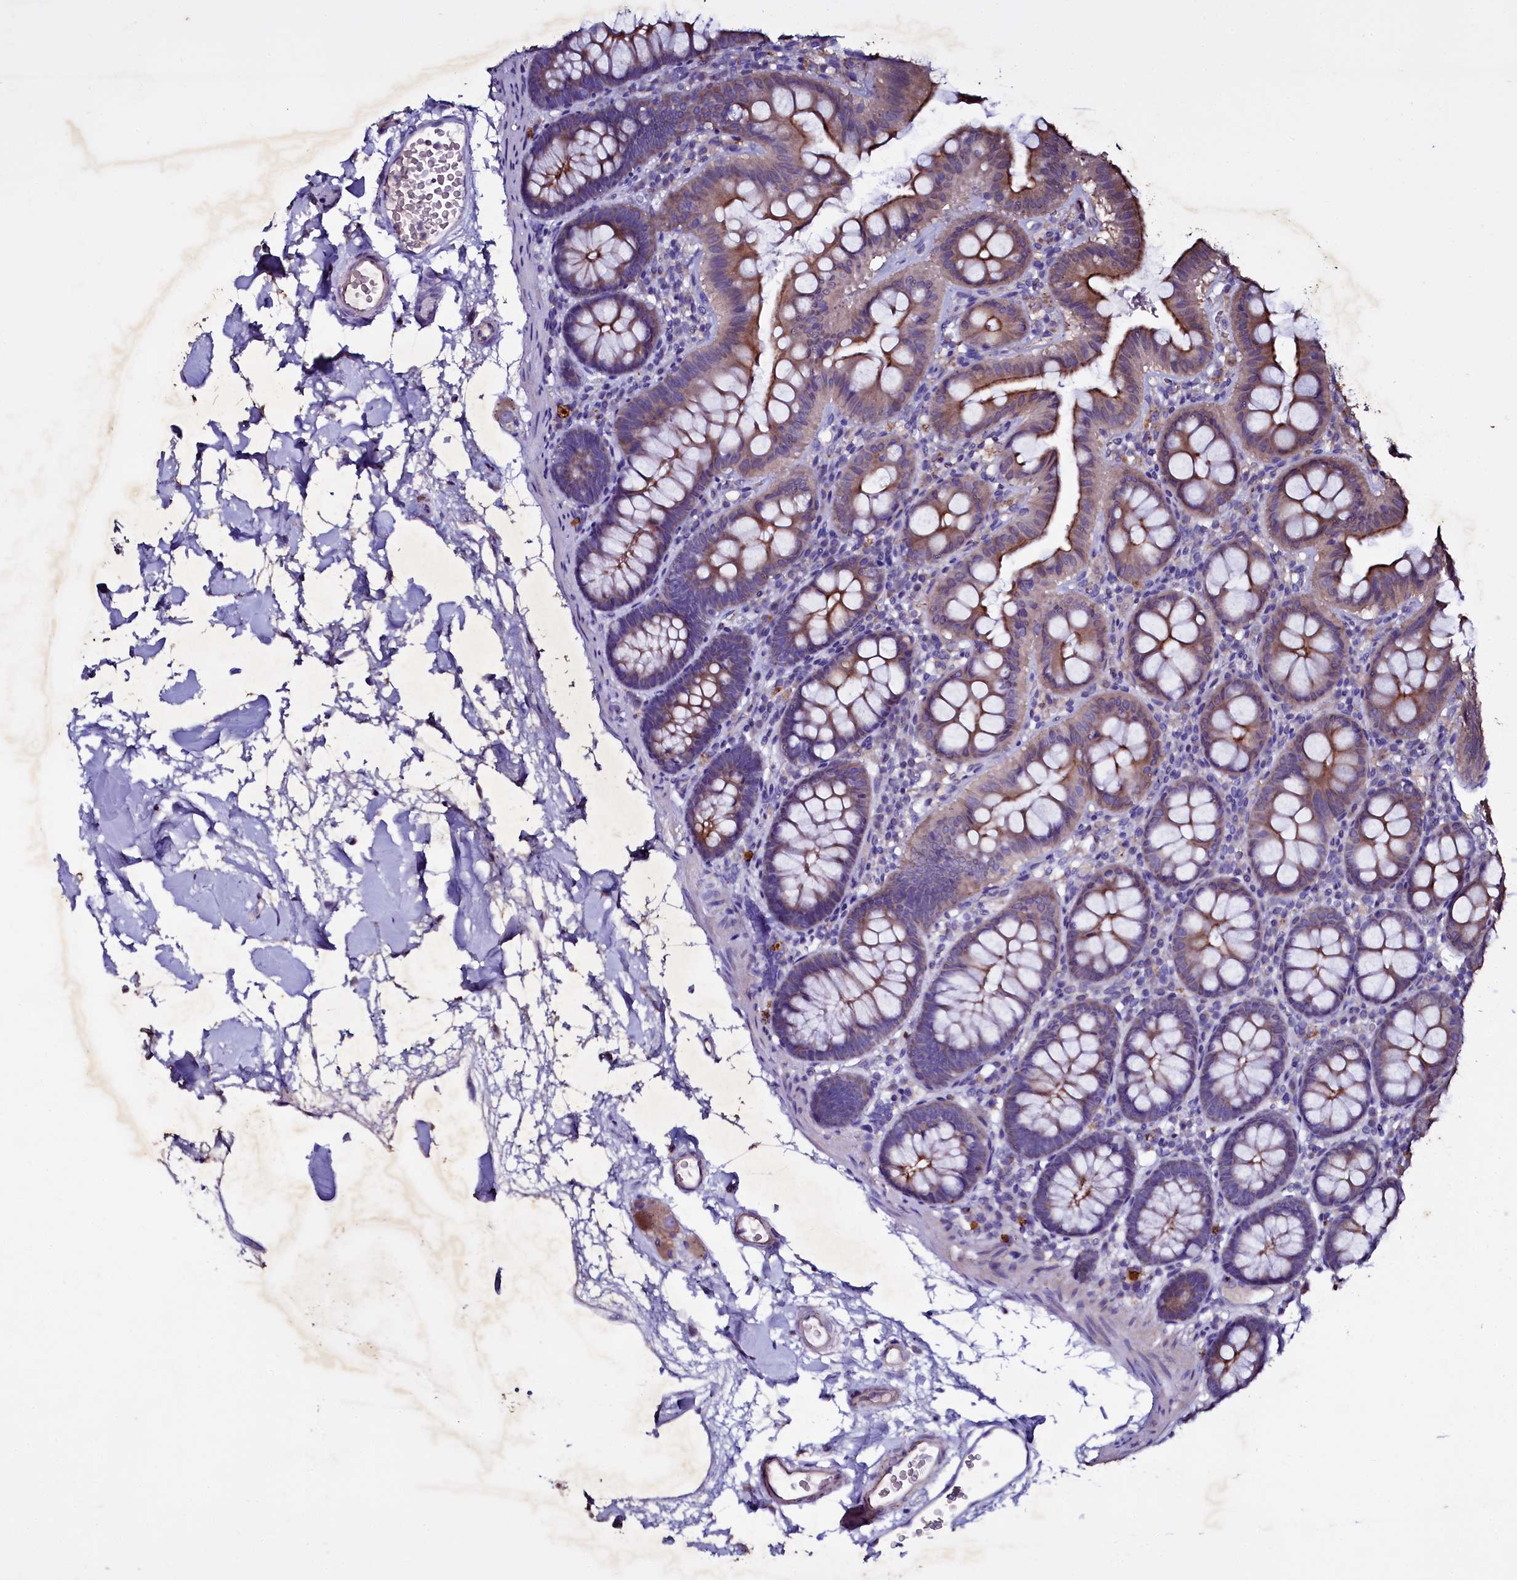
{"staining": {"intensity": "moderate", "quantity": ">75%", "location": "cytoplasmic/membranous"}, "tissue": "colon", "cell_type": "Endothelial cells", "image_type": "normal", "snomed": [{"axis": "morphology", "description": "Normal tissue, NOS"}, {"axis": "topography", "description": "Colon"}], "caption": "The photomicrograph demonstrates a brown stain indicating the presence of a protein in the cytoplasmic/membranous of endothelial cells in colon. (Stains: DAB in brown, nuclei in blue, Microscopy: brightfield microscopy at high magnification).", "gene": "SELENOT", "patient": {"sex": "male", "age": 75}}